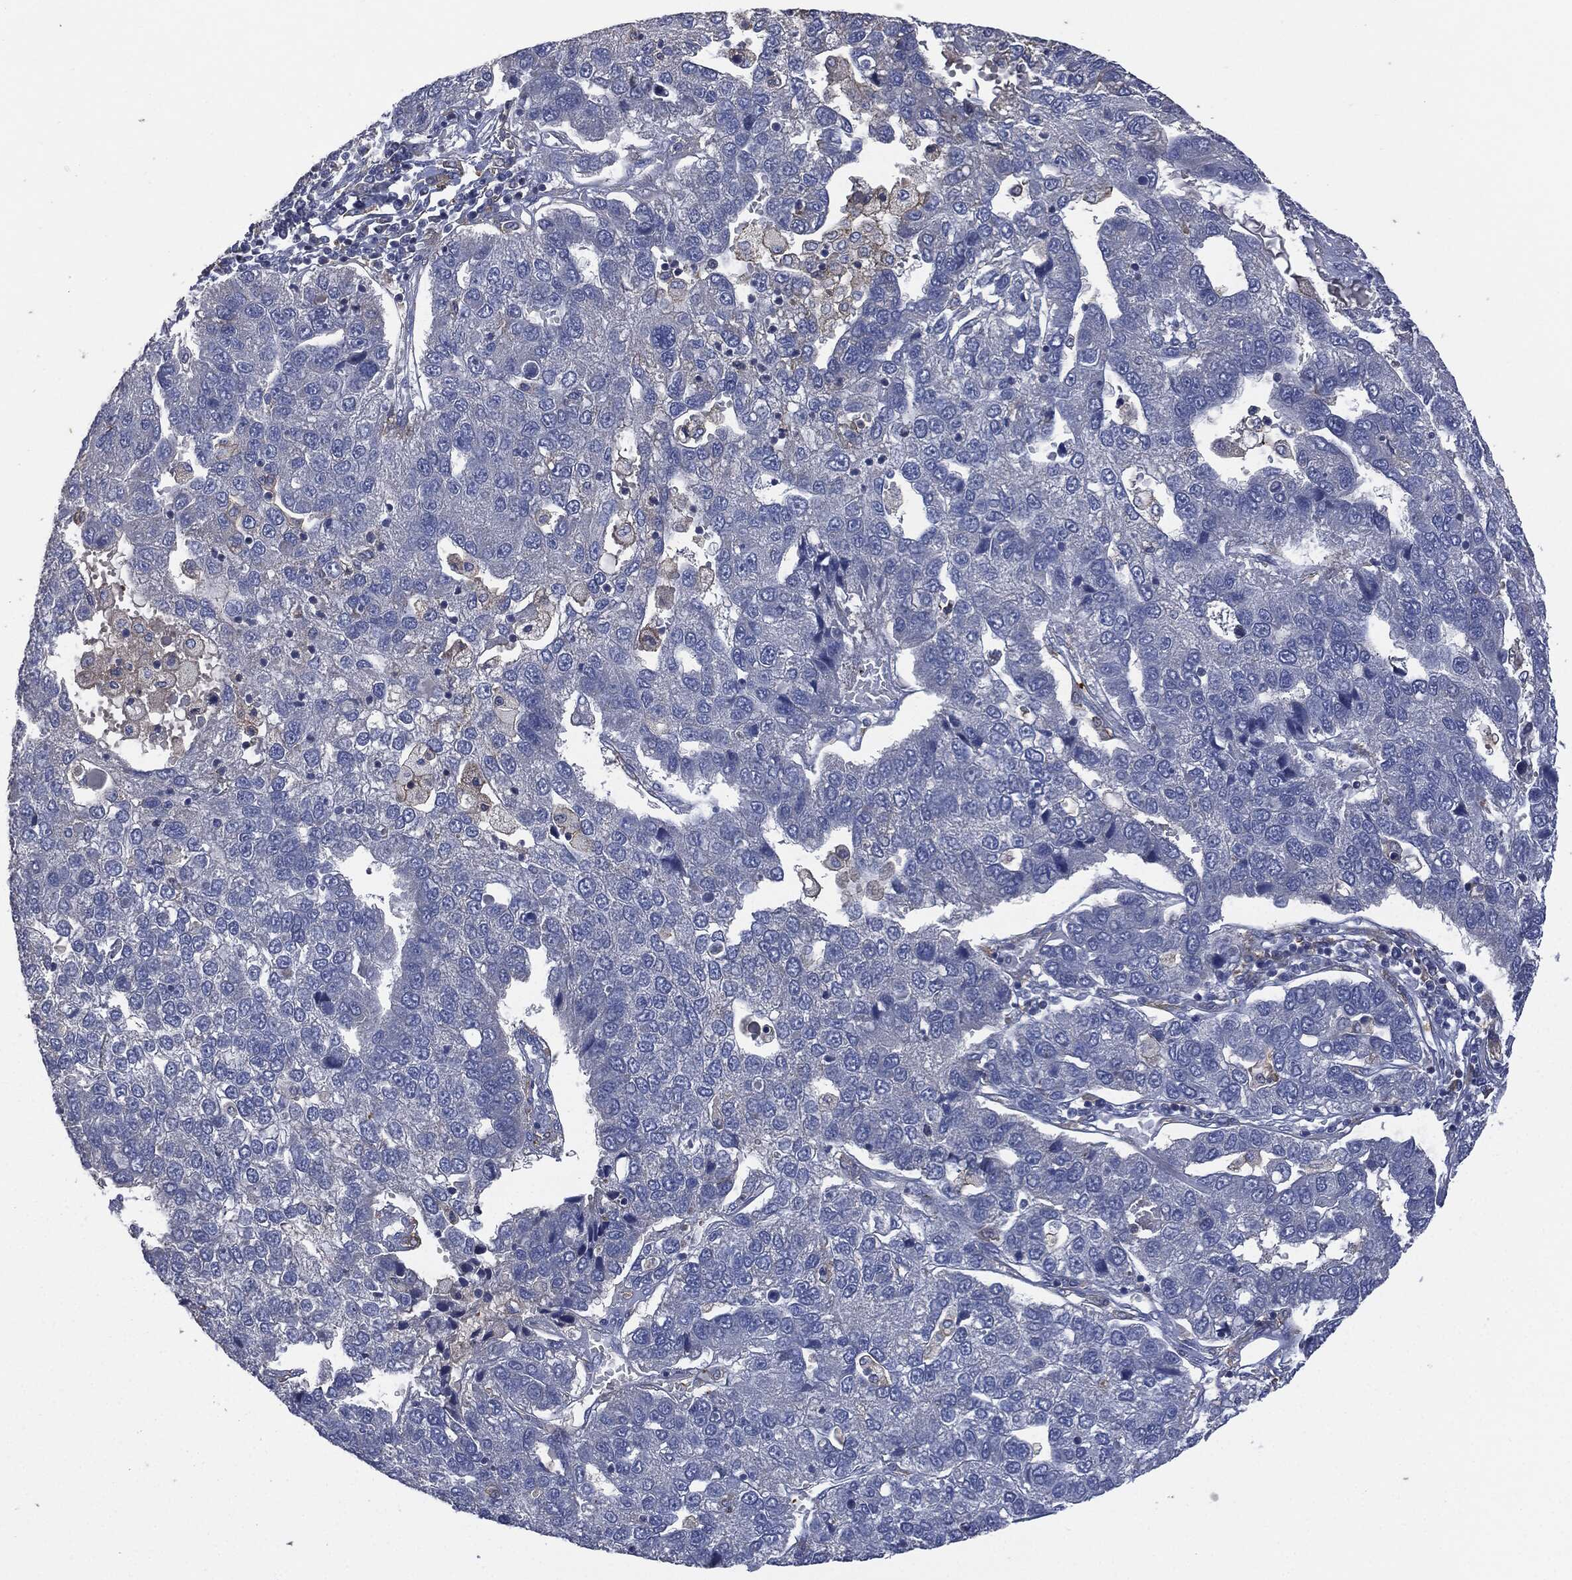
{"staining": {"intensity": "negative", "quantity": "none", "location": "none"}, "tissue": "pancreatic cancer", "cell_type": "Tumor cells", "image_type": "cancer", "snomed": [{"axis": "morphology", "description": "Adenocarcinoma, NOS"}, {"axis": "topography", "description": "Pancreas"}], "caption": "This is a image of immunohistochemistry (IHC) staining of pancreatic cancer, which shows no positivity in tumor cells.", "gene": "CD33", "patient": {"sex": "female", "age": 61}}